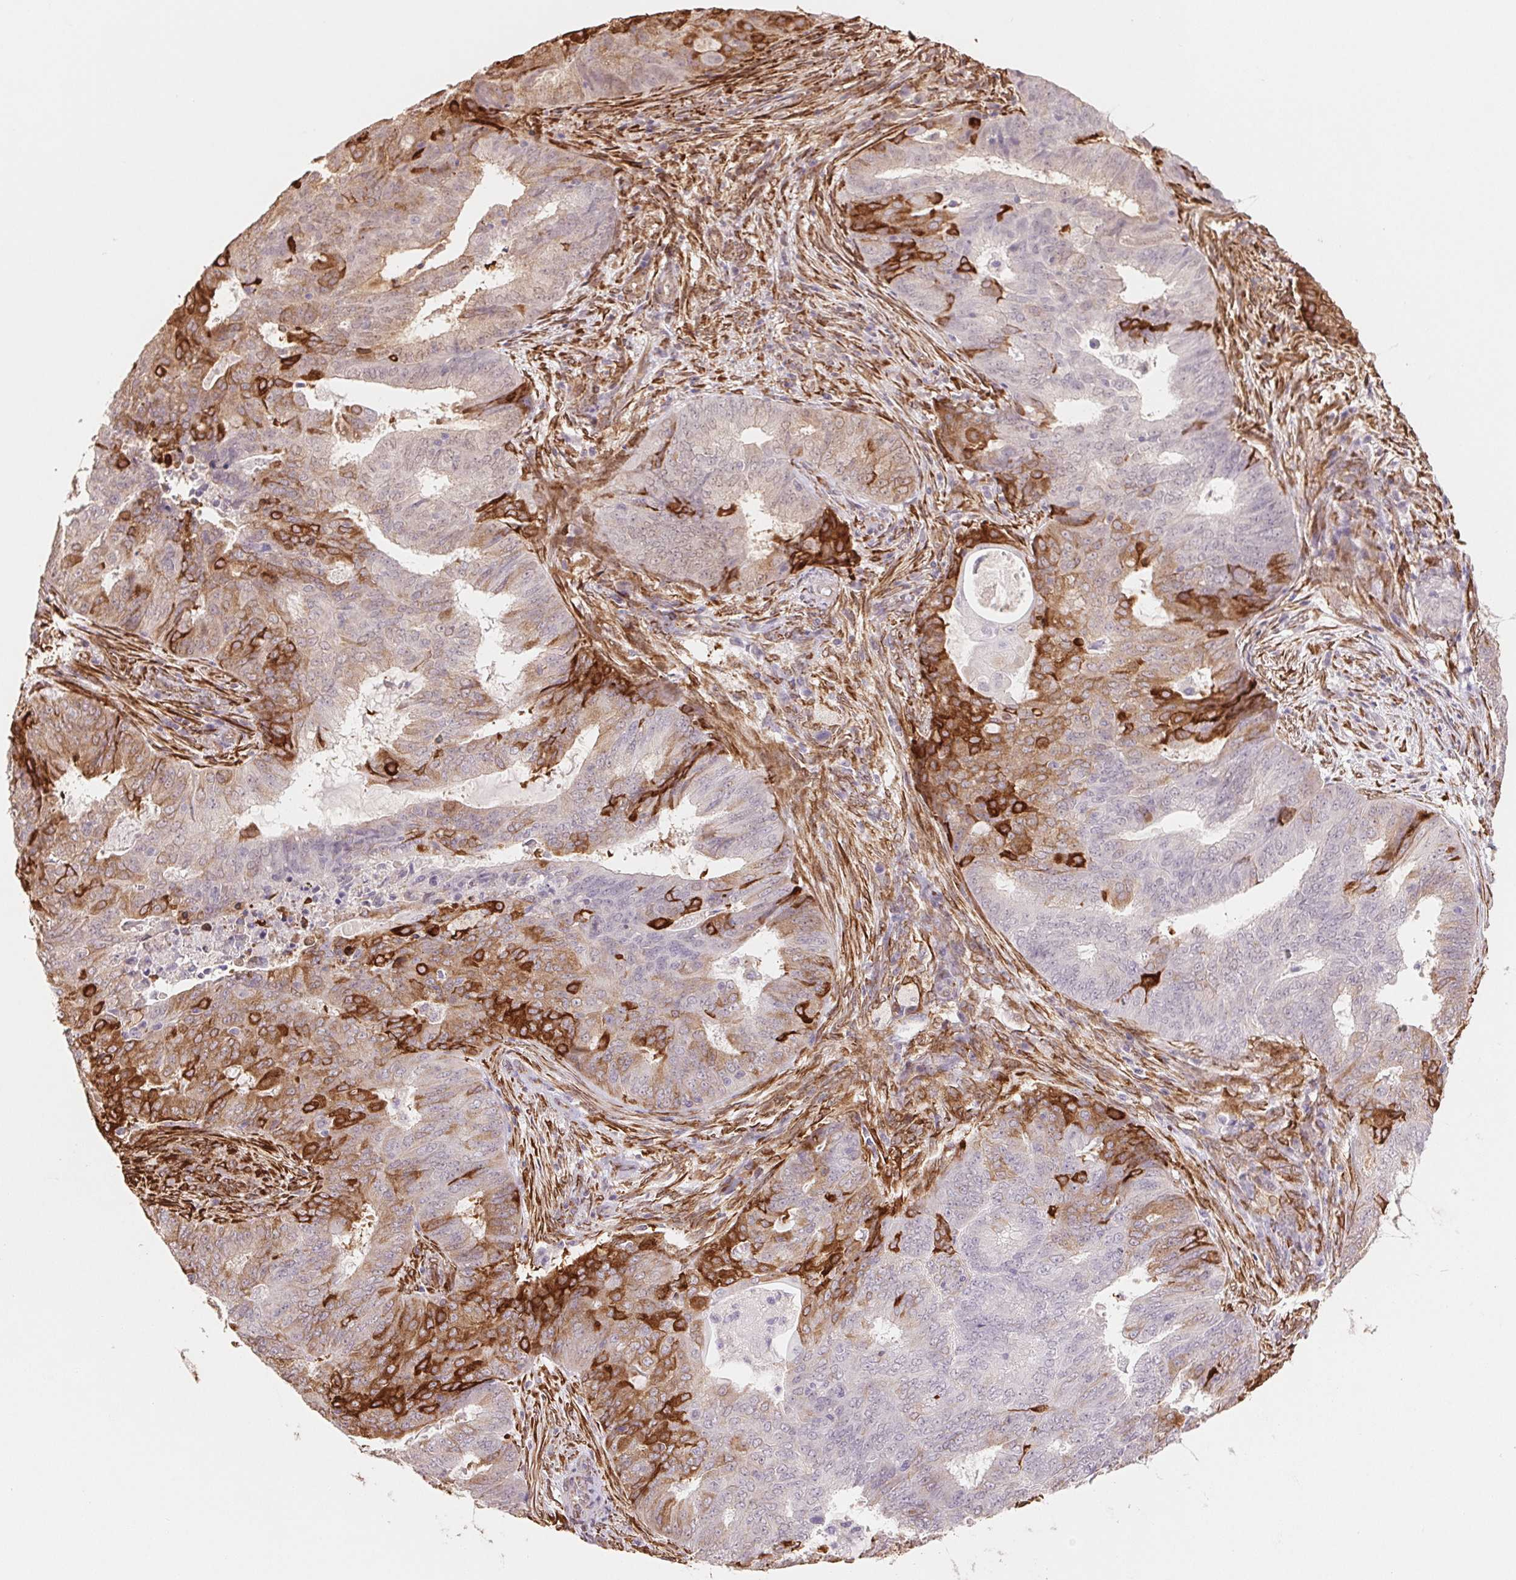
{"staining": {"intensity": "strong", "quantity": "<25%", "location": "cytoplasmic/membranous"}, "tissue": "endometrial cancer", "cell_type": "Tumor cells", "image_type": "cancer", "snomed": [{"axis": "morphology", "description": "Adenocarcinoma, NOS"}, {"axis": "topography", "description": "Endometrium"}], "caption": "An IHC micrograph of tumor tissue is shown. Protein staining in brown highlights strong cytoplasmic/membranous positivity in endometrial cancer (adenocarcinoma) within tumor cells.", "gene": "FKBP10", "patient": {"sex": "female", "age": 62}}